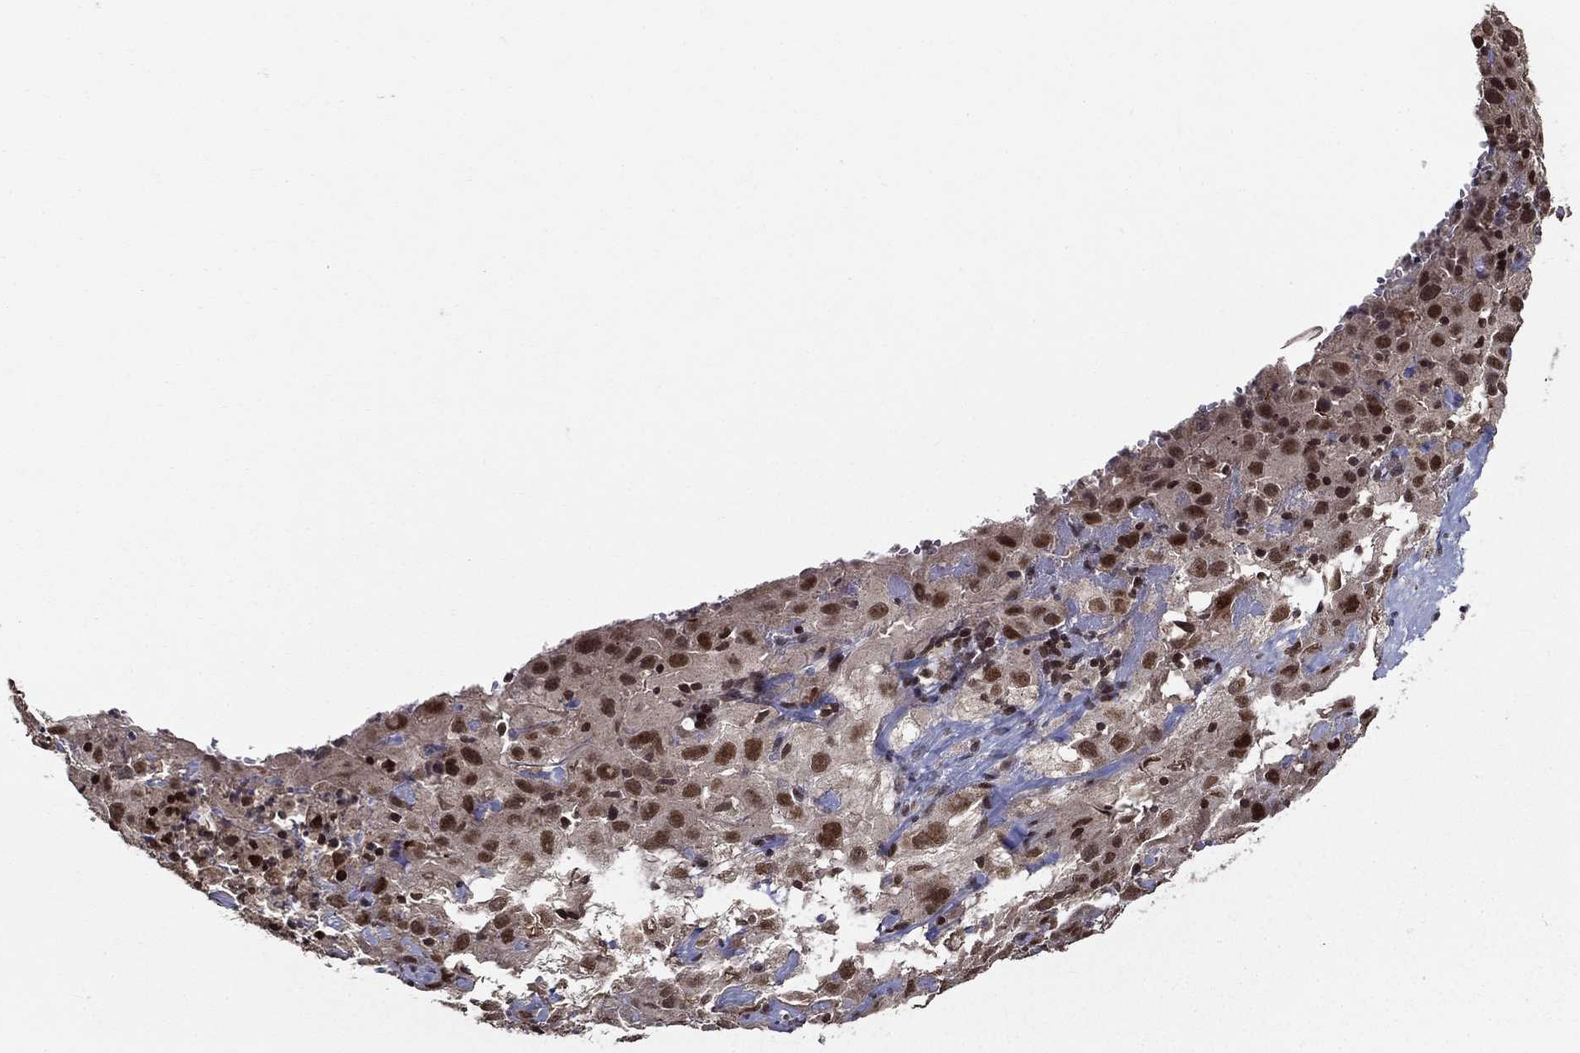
{"staining": {"intensity": "strong", "quantity": ">75%", "location": "nuclear"}, "tissue": "cervical cancer", "cell_type": "Tumor cells", "image_type": "cancer", "snomed": [{"axis": "morphology", "description": "Squamous cell carcinoma, NOS"}, {"axis": "topography", "description": "Cervix"}], "caption": "Human cervical cancer stained with a brown dye displays strong nuclear positive positivity in about >75% of tumor cells.", "gene": "CDCA7L", "patient": {"sex": "female", "age": 32}}